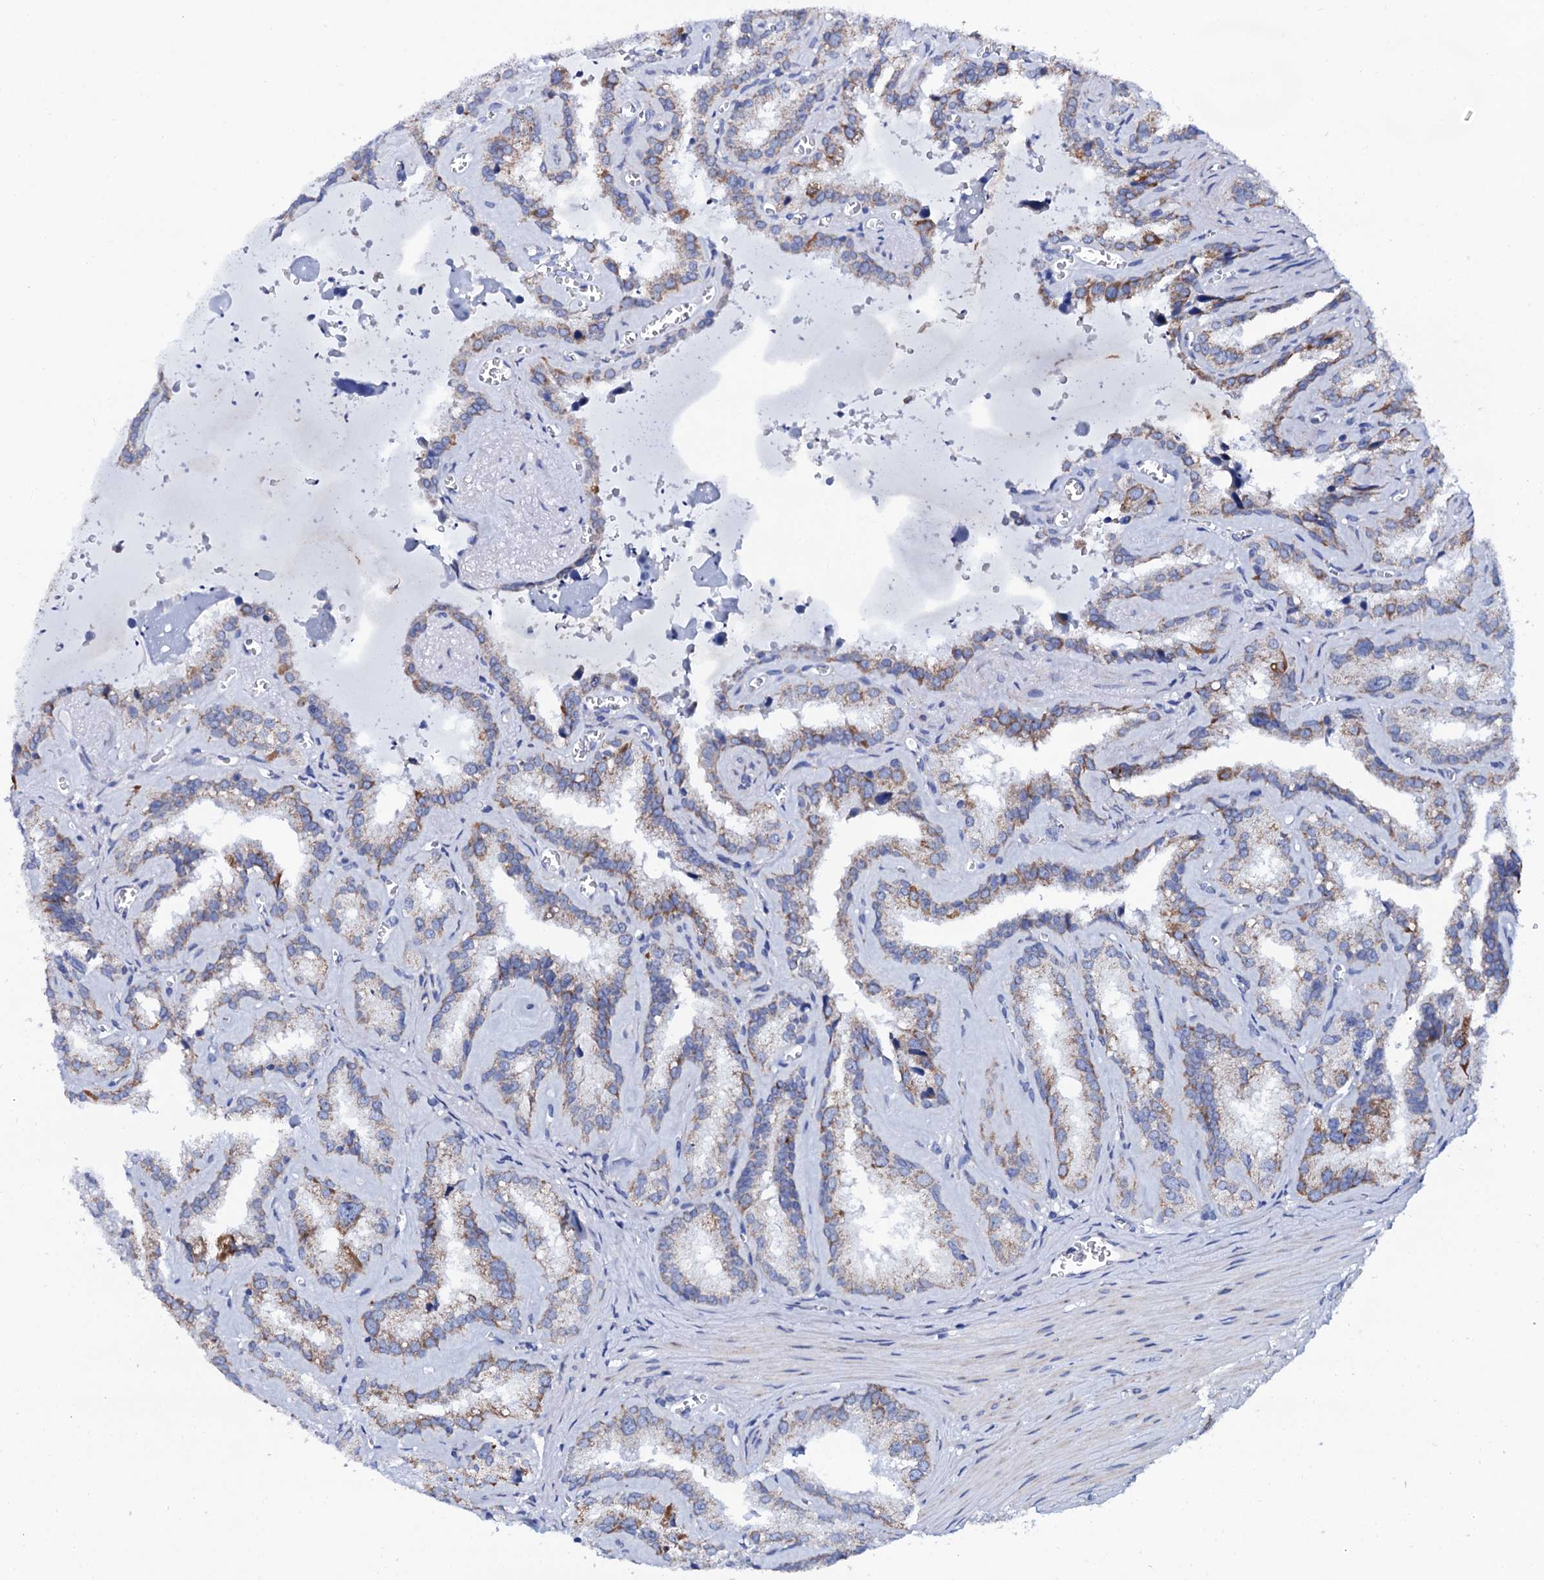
{"staining": {"intensity": "moderate", "quantity": "25%-75%", "location": "cytoplasmic/membranous"}, "tissue": "seminal vesicle", "cell_type": "Glandular cells", "image_type": "normal", "snomed": [{"axis": "morphology", "description": "Normal tissue, NOS"}, {"axis": "topography", "description": "Prostate"}, {"axis": "topography", "description": "Seminal veicle"}], "caption": "IHC of benign seminal vesicle displays medium levels of moderate cytoplasmic/membranous positivity in approximately 25%-75% of glandular cells. (brown staining indicates protein expression, while blue staining denotes nuclei).", "gene": "SLC37A4", "patient": {"sex": "male", "age": 59}}